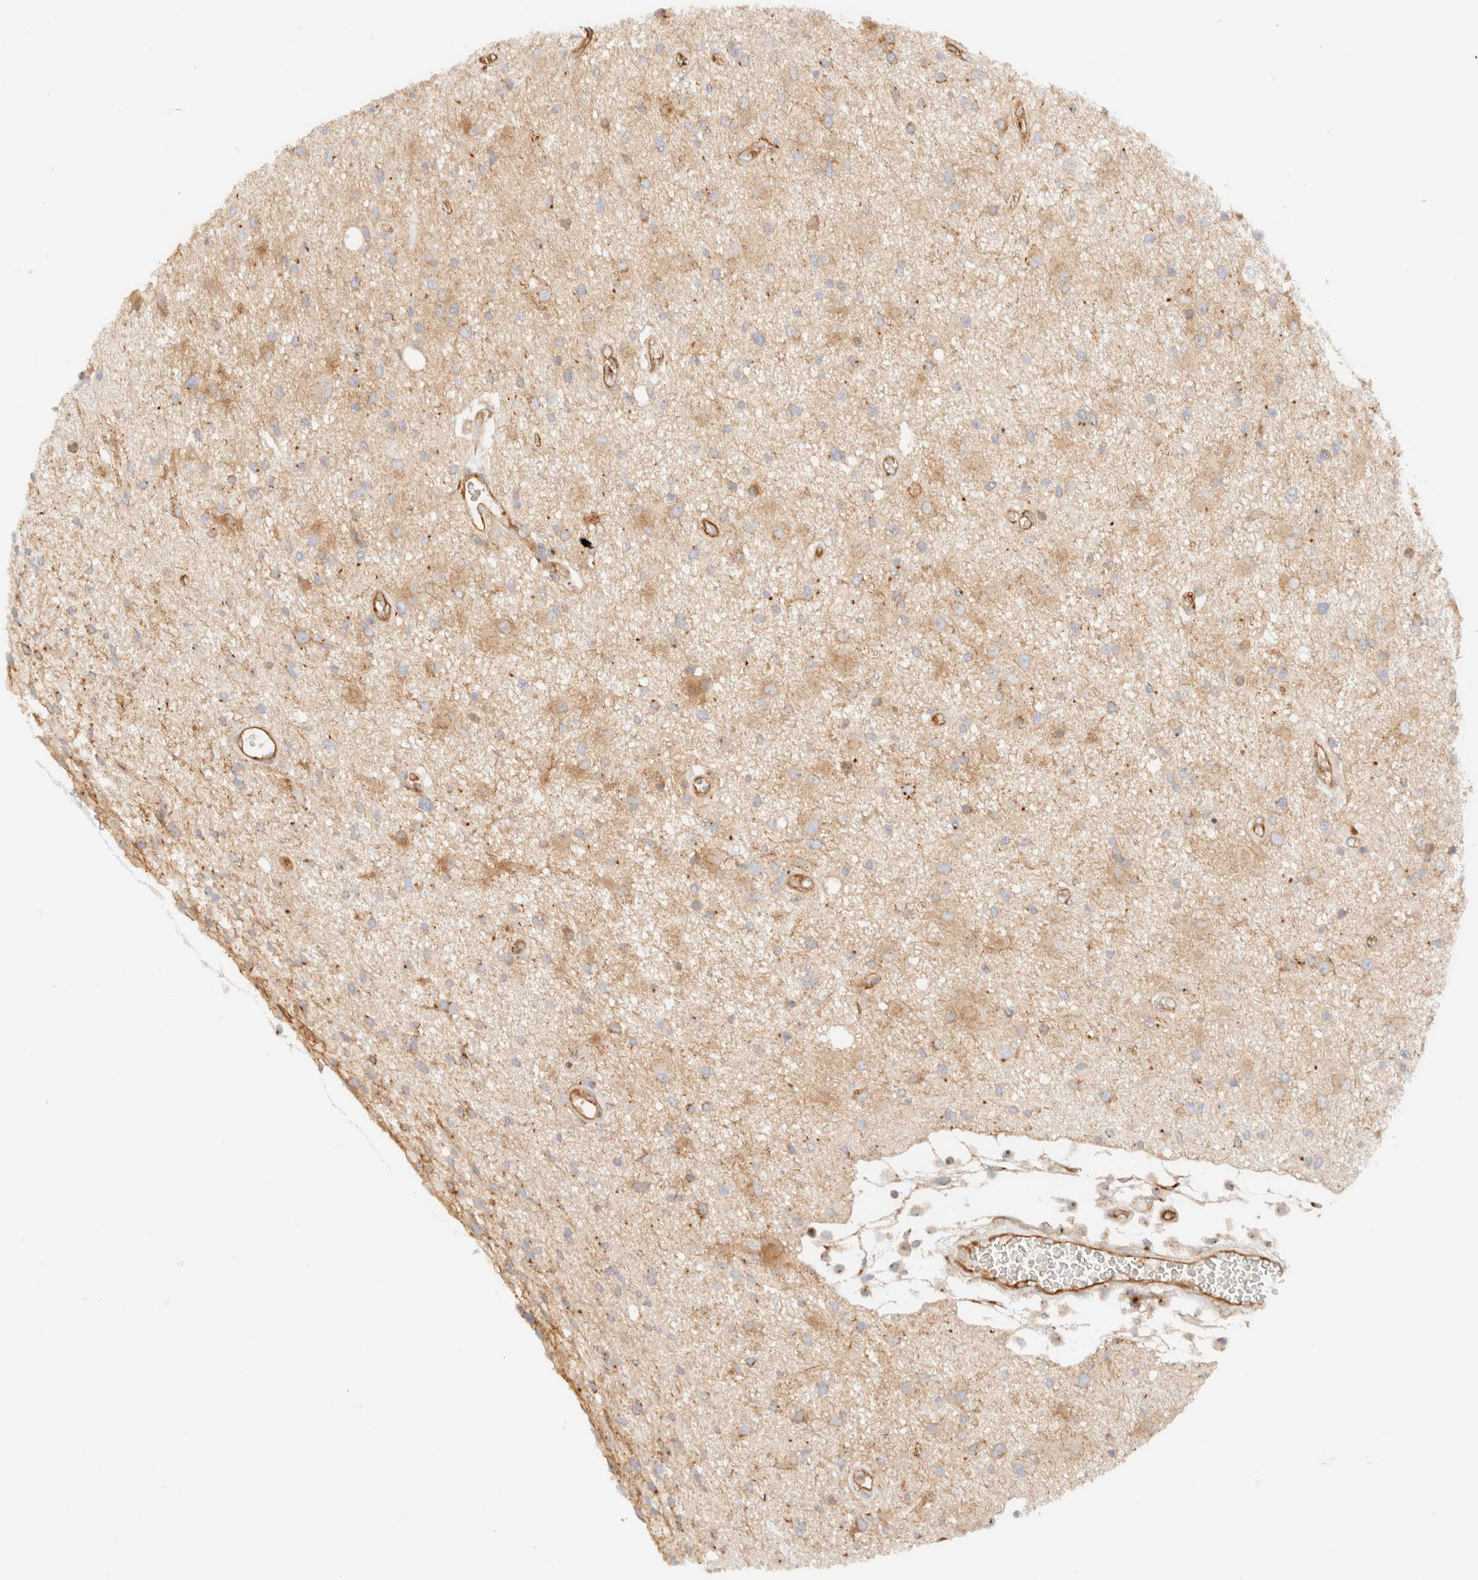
{"staining": {"intensity": "weak", "quantity": "<25%", "location": "cytoplasmic/membranous"}, "tissue": "glioma", "cell_type": "Tumor cells", "image_type": "cancer", "snomed": [{"axis": "morphology", "description": "Glioma, malignant, High grade"}, {"axis": "topography", "description": "Brain"}], "caption": "A micrograph of glioma stained for a protein demonstrates no brown staining in tumor cells.", "gene": "MYO10", "patient": {"sex": "male", "age": 33}}